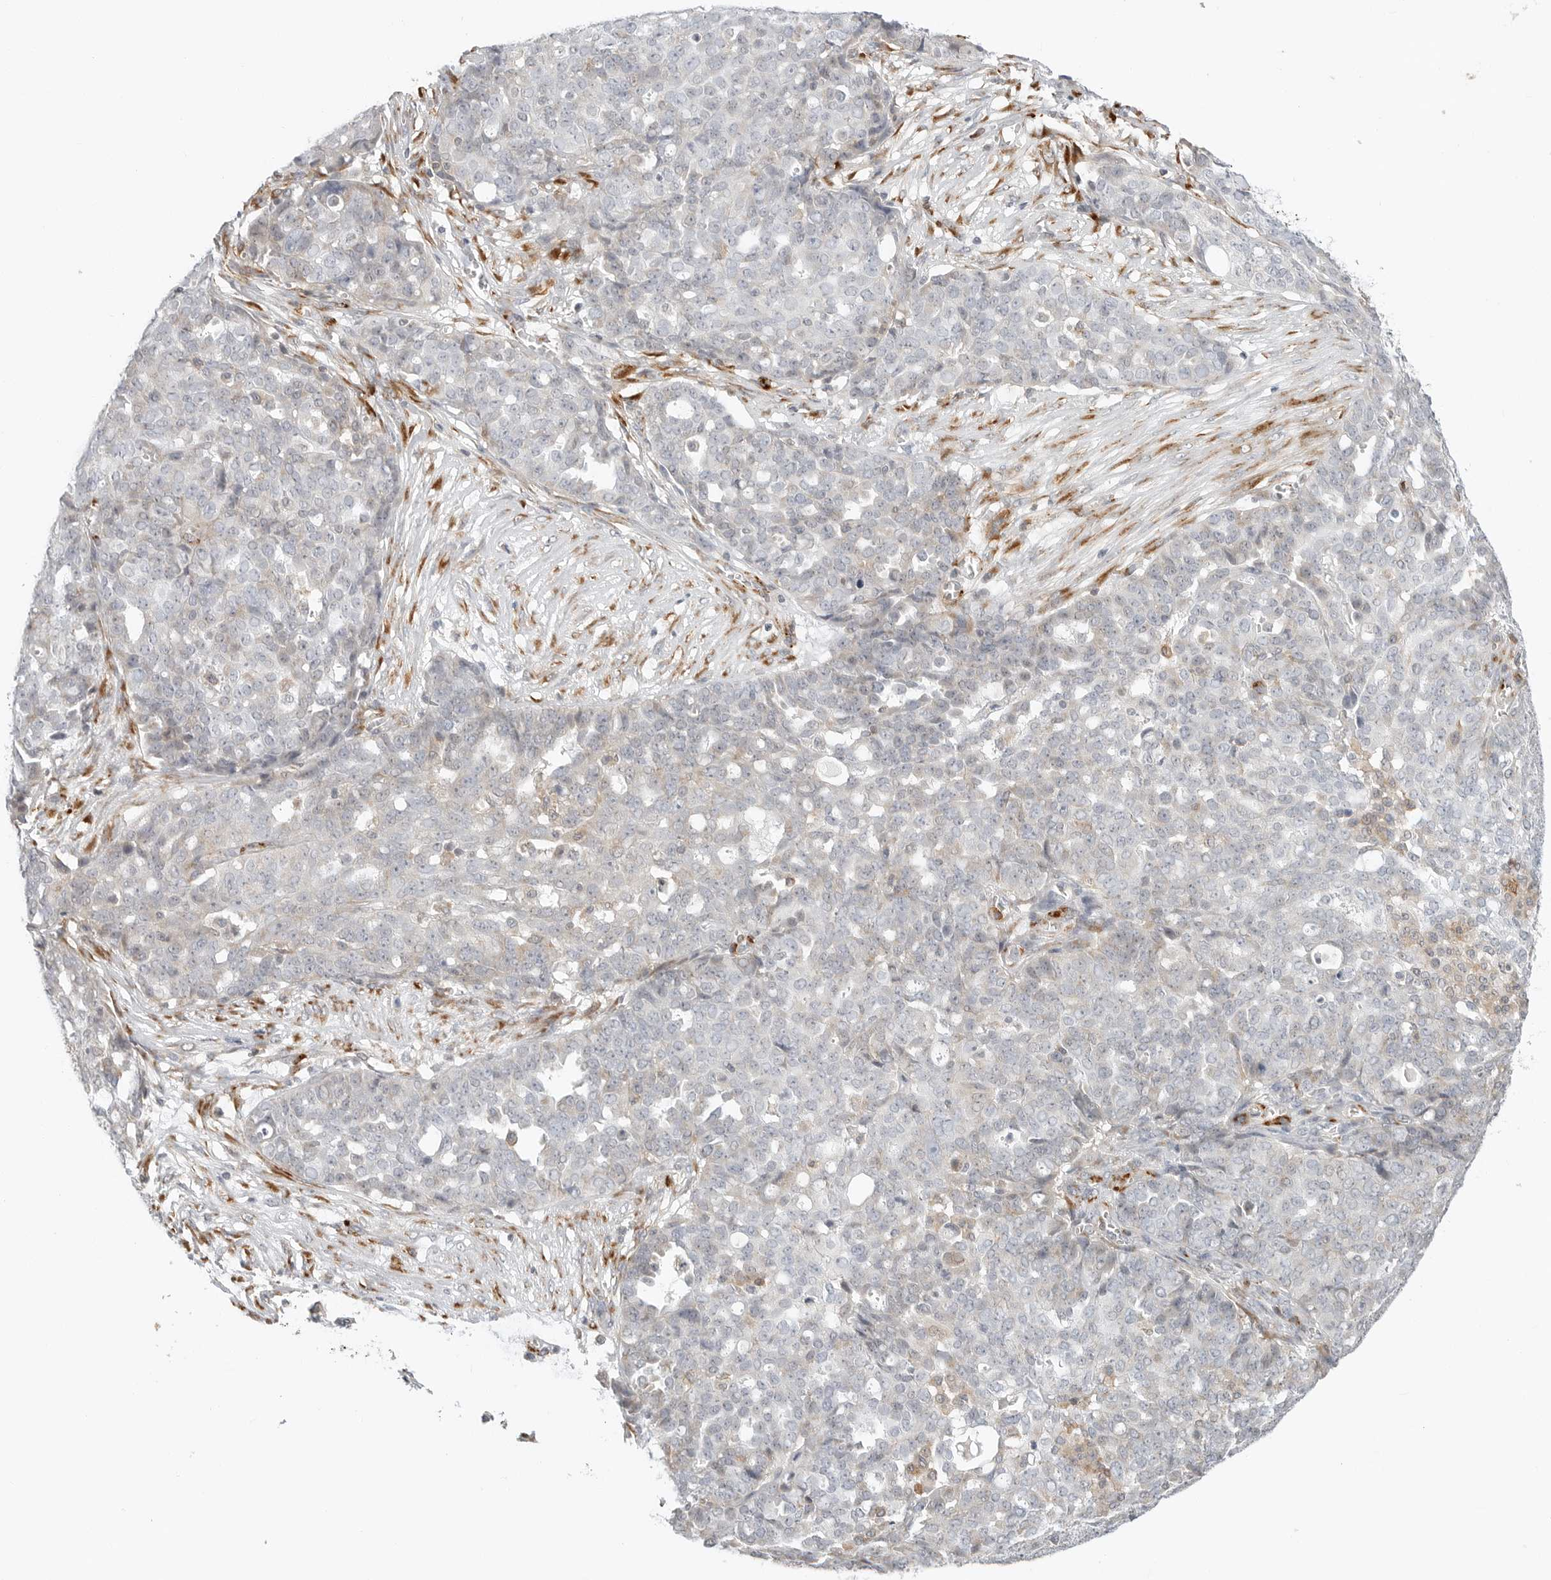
{"staining": {"intensity": "negative", "quantity": "none", "location": "none"}, "tissue": "ovarian cancer", "cell_type": "Tumor cells", "image_type": "cancer", "snomed": [{"axis": "morphology", "description": "Cystadenocarcinoma, serous, NOS"}, {"axis": "topography", "description": "Soft tissue"}, {"axis": "topography", "description": "Ovary"}], "caption": "Tumor cells show no significant positivity in ovarian serous cystadenocarcinoma.", "gene": "C1QTNF1", "patient": {"sex": "female", "age": 57}}